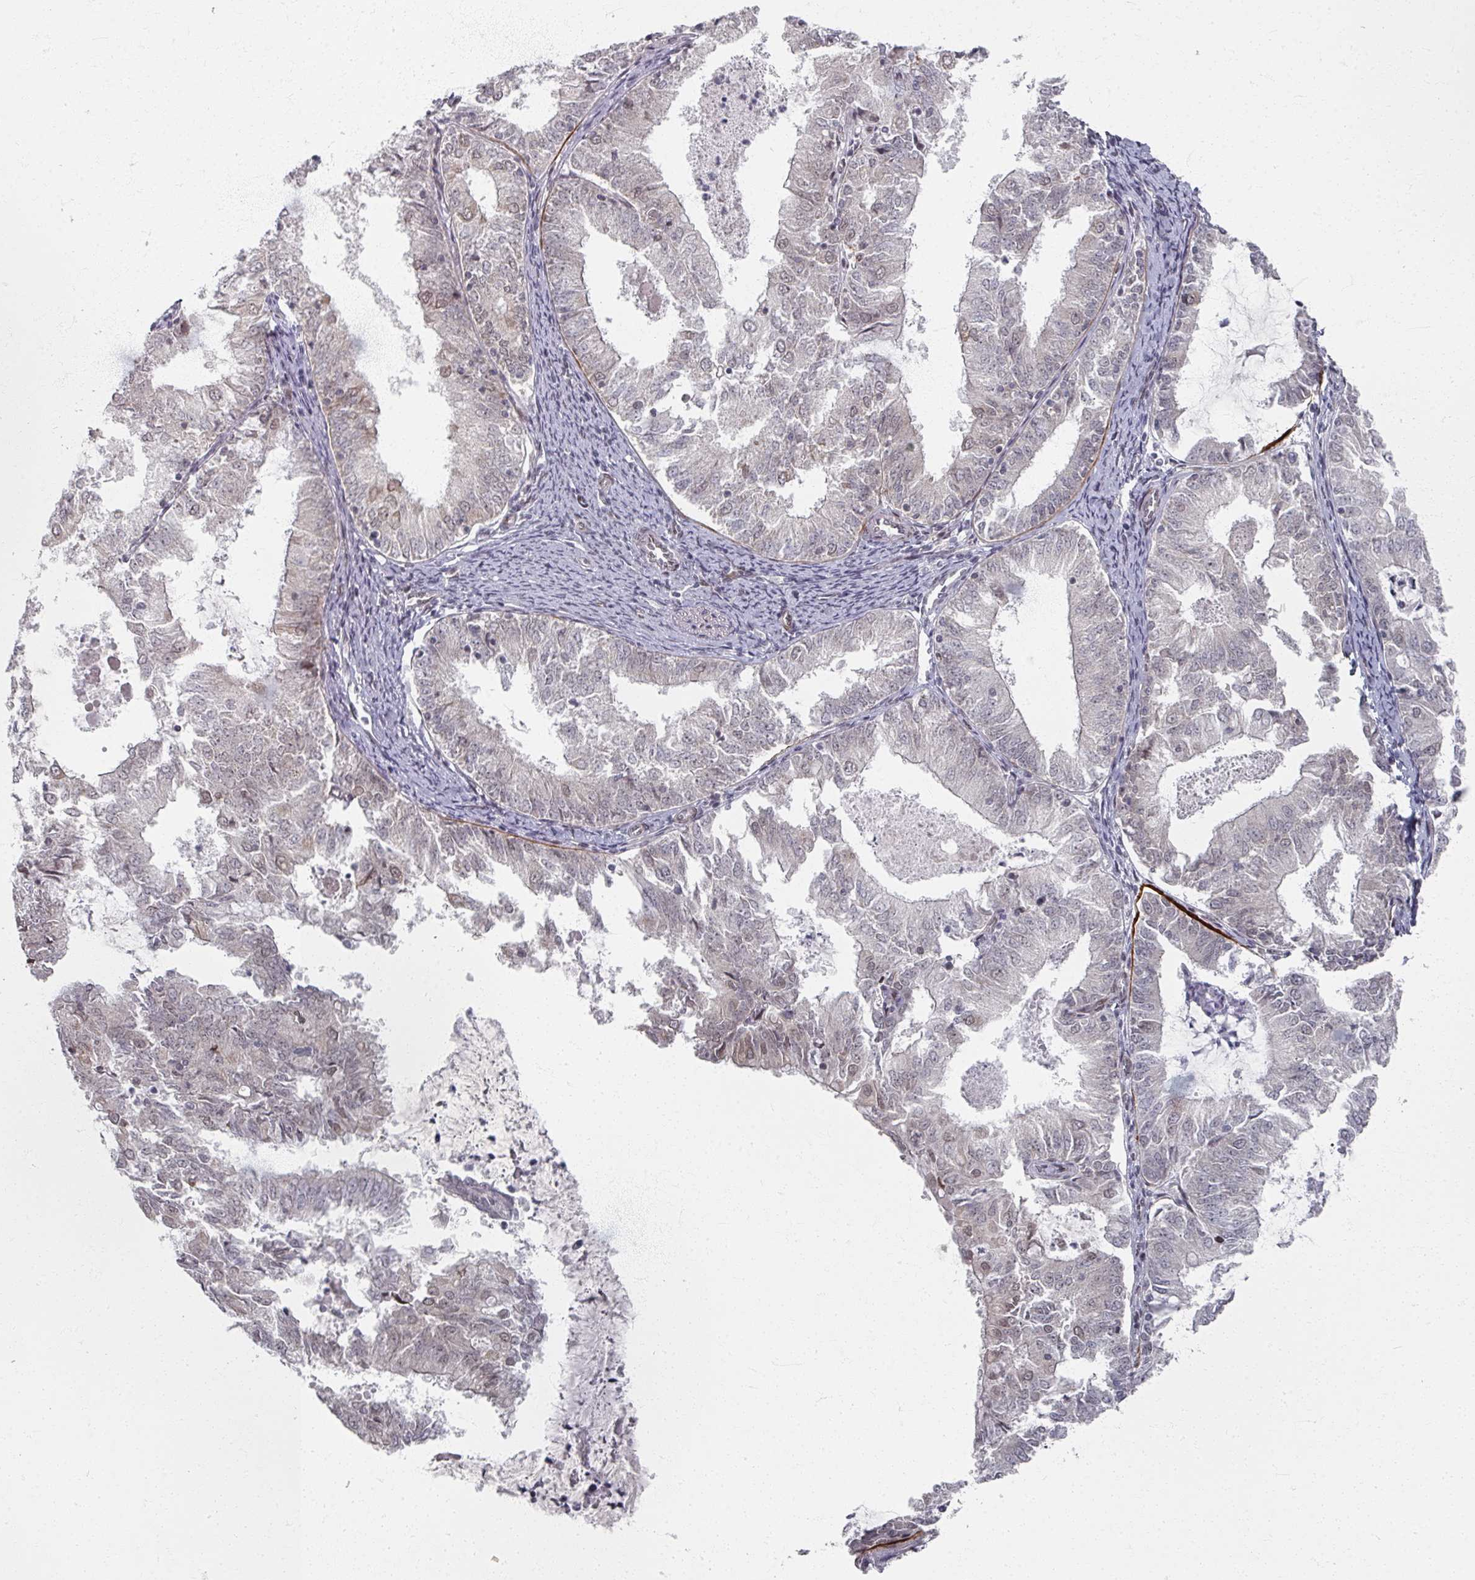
{"staining": {"intensity": "moderate", "quantity": "<25%", "location": "nuclear"}, "tissue": "endometrial cancer", "cell_type": "Tumor cells", "image_type": "cancer", "snomed": [{"axis": "morphology", "description": "Adenocarcinoma, NOS"}, {"axis": "topography", "description": "Endometrium"}], "caption": "Protein staining by immunohistochemistry (IHC) exhibits moderate nuclear staining in approximately <25% of tumor cells in endometrial cancer (adenocarcinoma).", "gene": "PSKH1", "patient": {"sex": "female", "age": 57}}